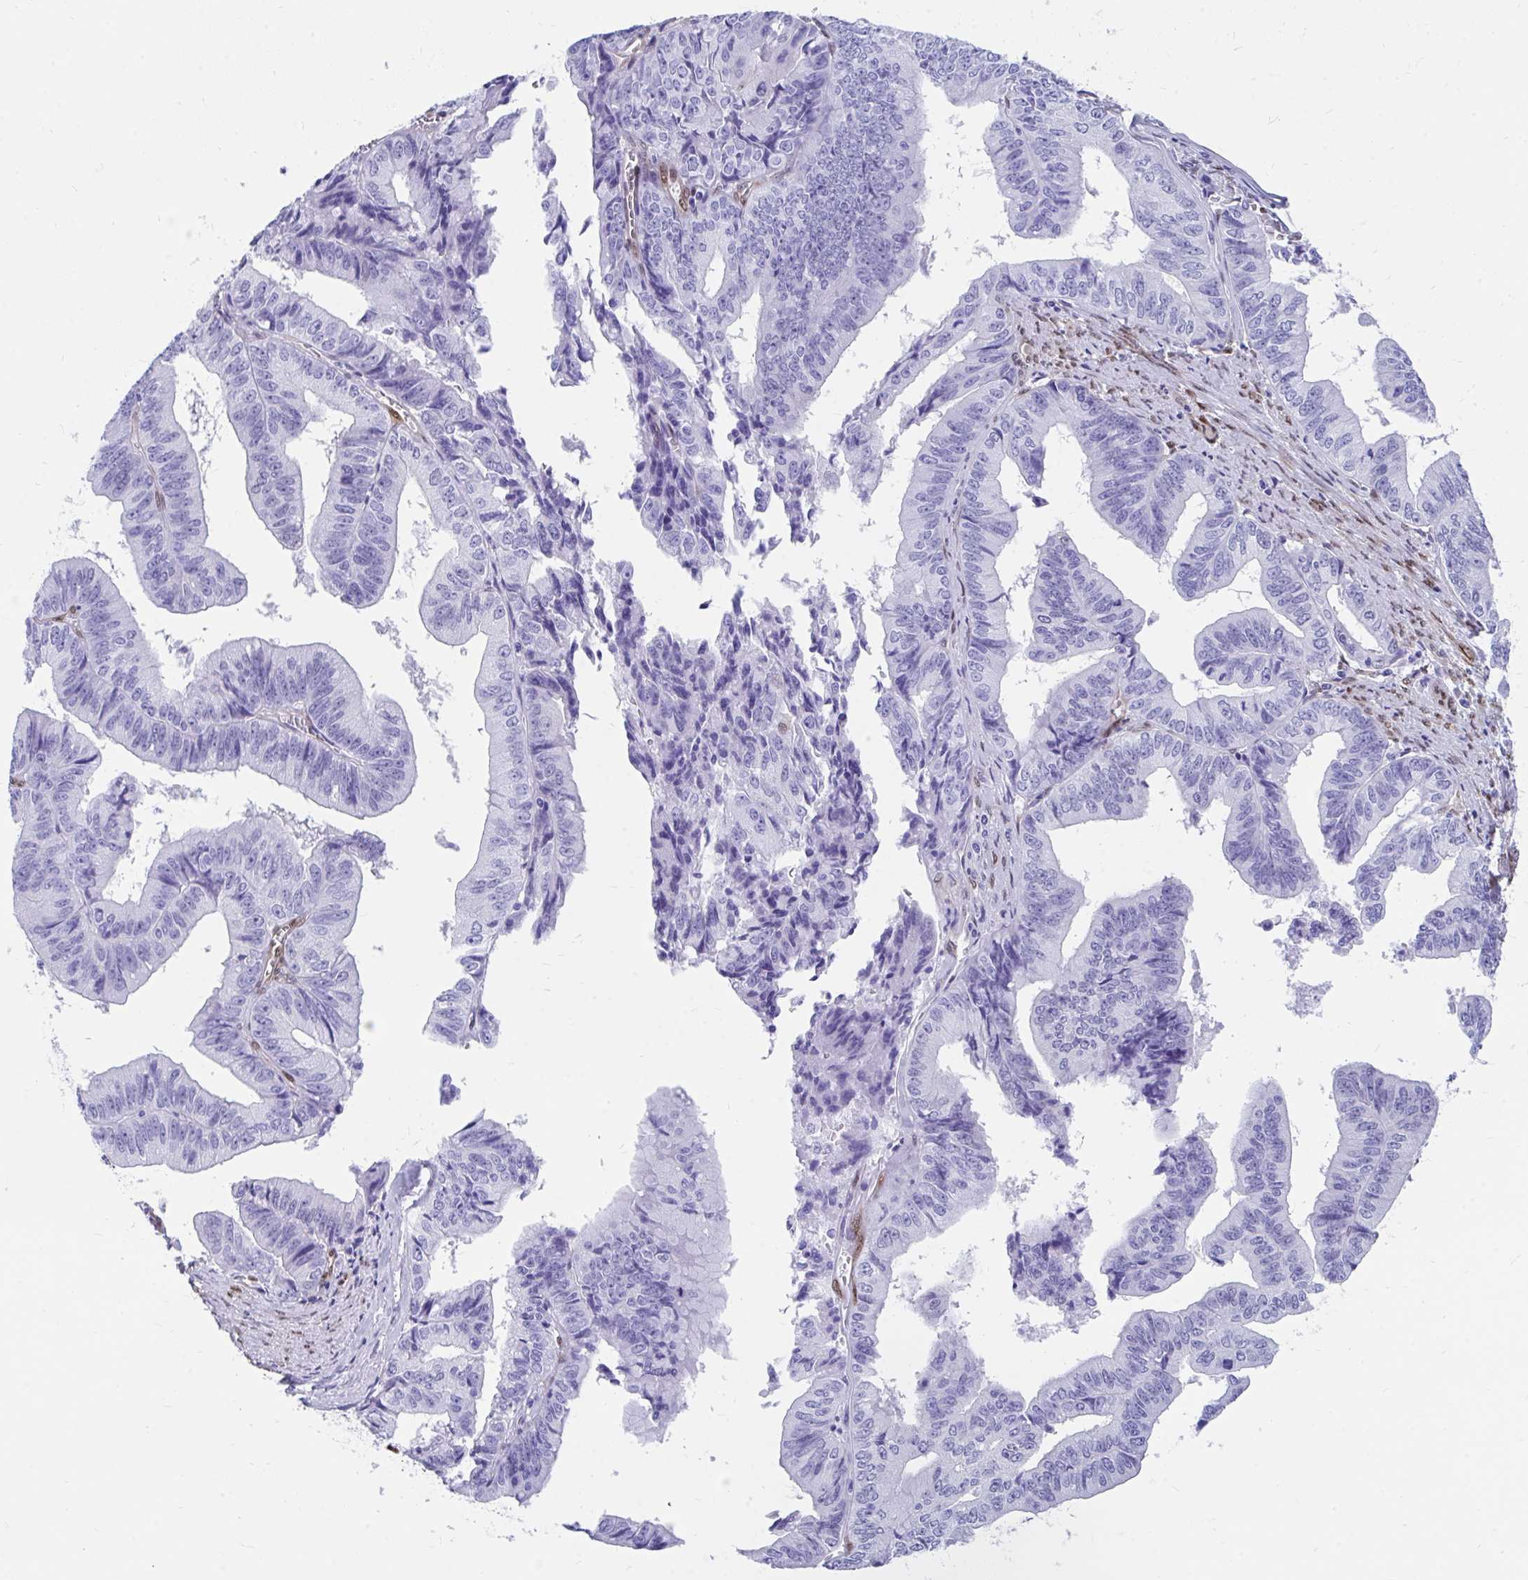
{"staining": {"intensity": "negative", "quantity": "none", "location": "none"}, "tissue": "endometrial cancer", "cell_type": "Tumor cells", "image_type": "cancer", "snomed": [{"axis": "morphology", "description": "Adenocarcinoma, NOS"}, {"axis": "topography", "description": "Endometrium"}], "caption": "The micrograph reveals no significant expression in tumor cells of endometrial adenocarcinoma.", "gene": "RBPMS", "patient": {"sex": "female", "age": 65}}